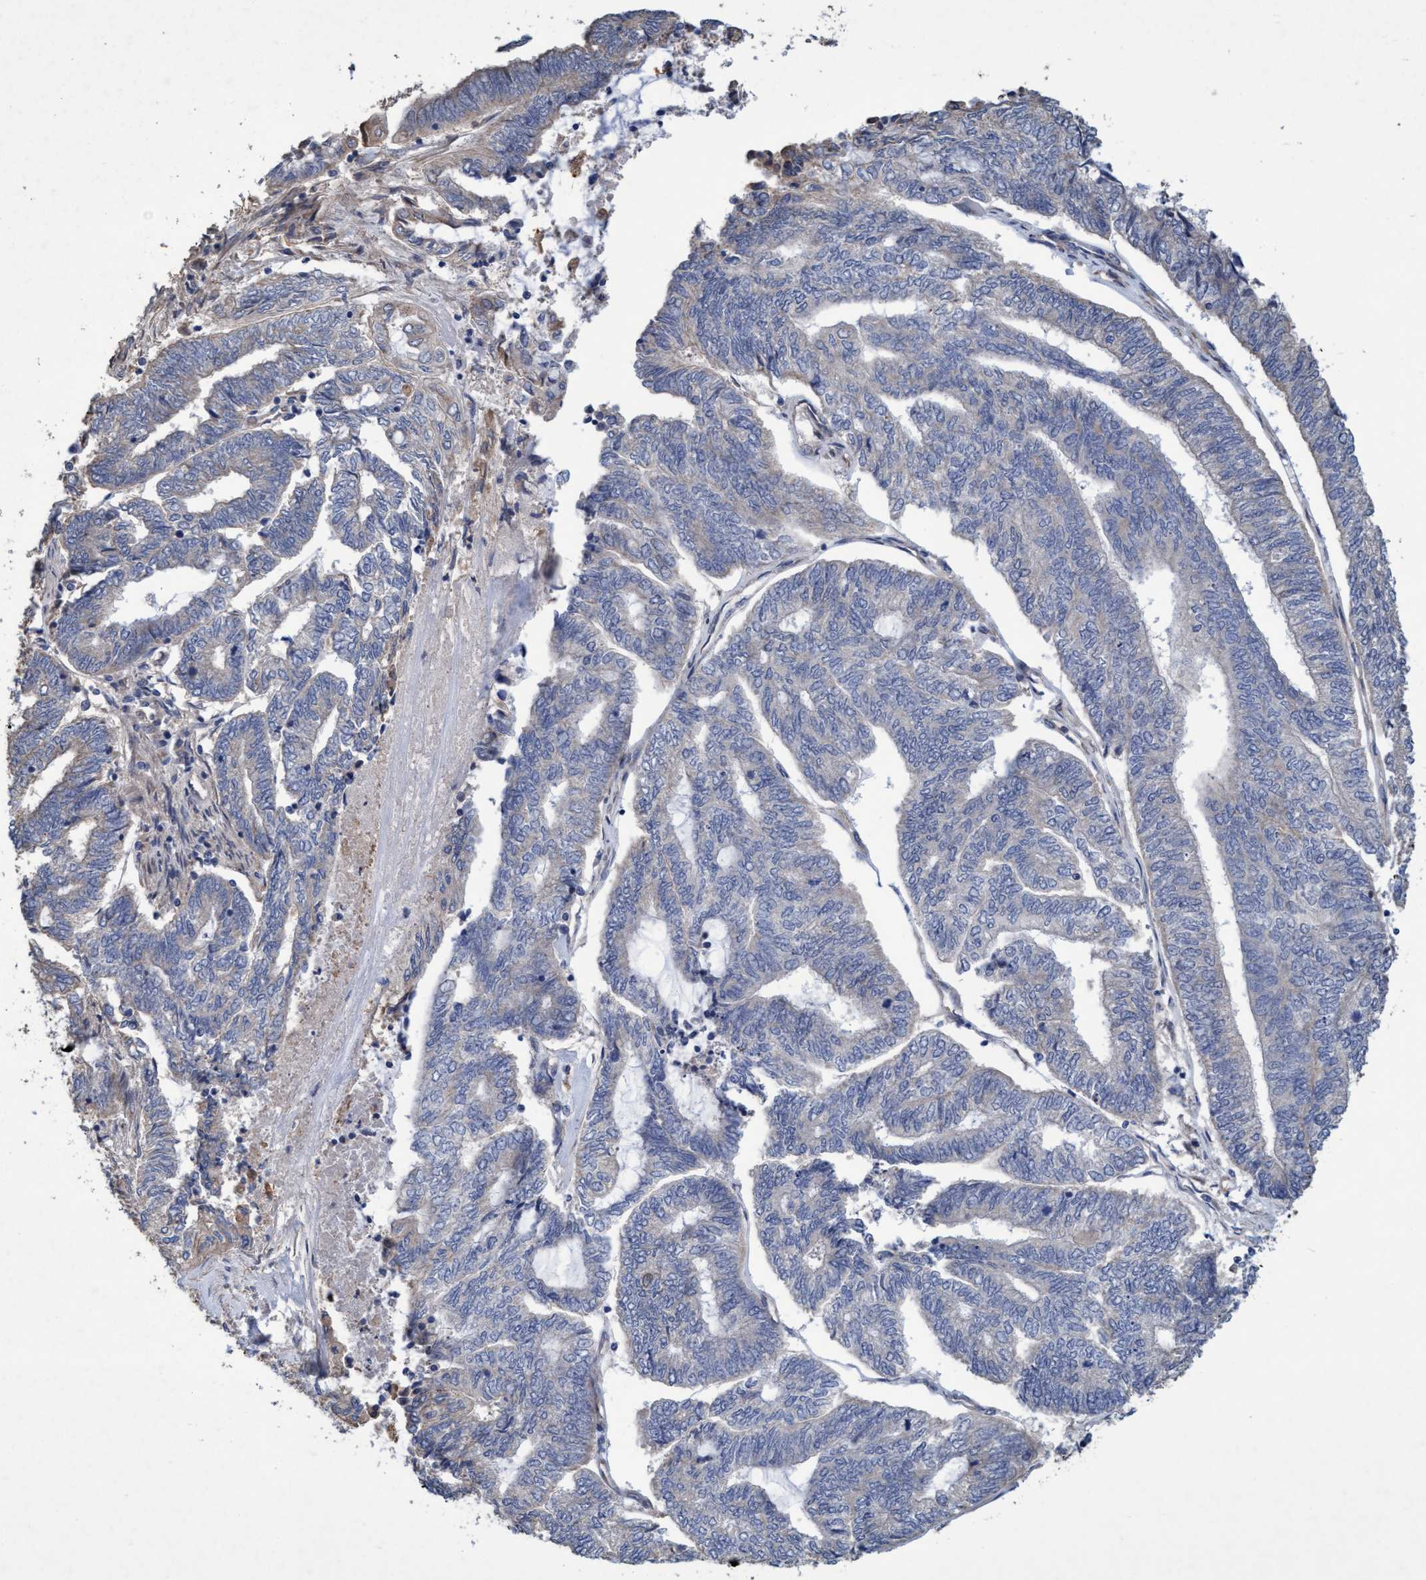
{"staining": {"intensity": "negative", "quantity": "none", "location": "none"}, "tissue": "endometrial cancer", "cell_type": "Tumor cells", "image_type": "cancer", "snomed": [{"axis": "morphology", "description": "Adenocarcinoma, NOS"}, {"axis": "topography", "description": "Uterus"}, {"axis": "topography", "description": "Endometrium"}], "caption": "An IHC micrograph of endometrial cancer is shown. There is no staining in tumor cells of endometrial cancer.", "gene": "BICD2", "patient": {"sex": "female", "age": 70}}